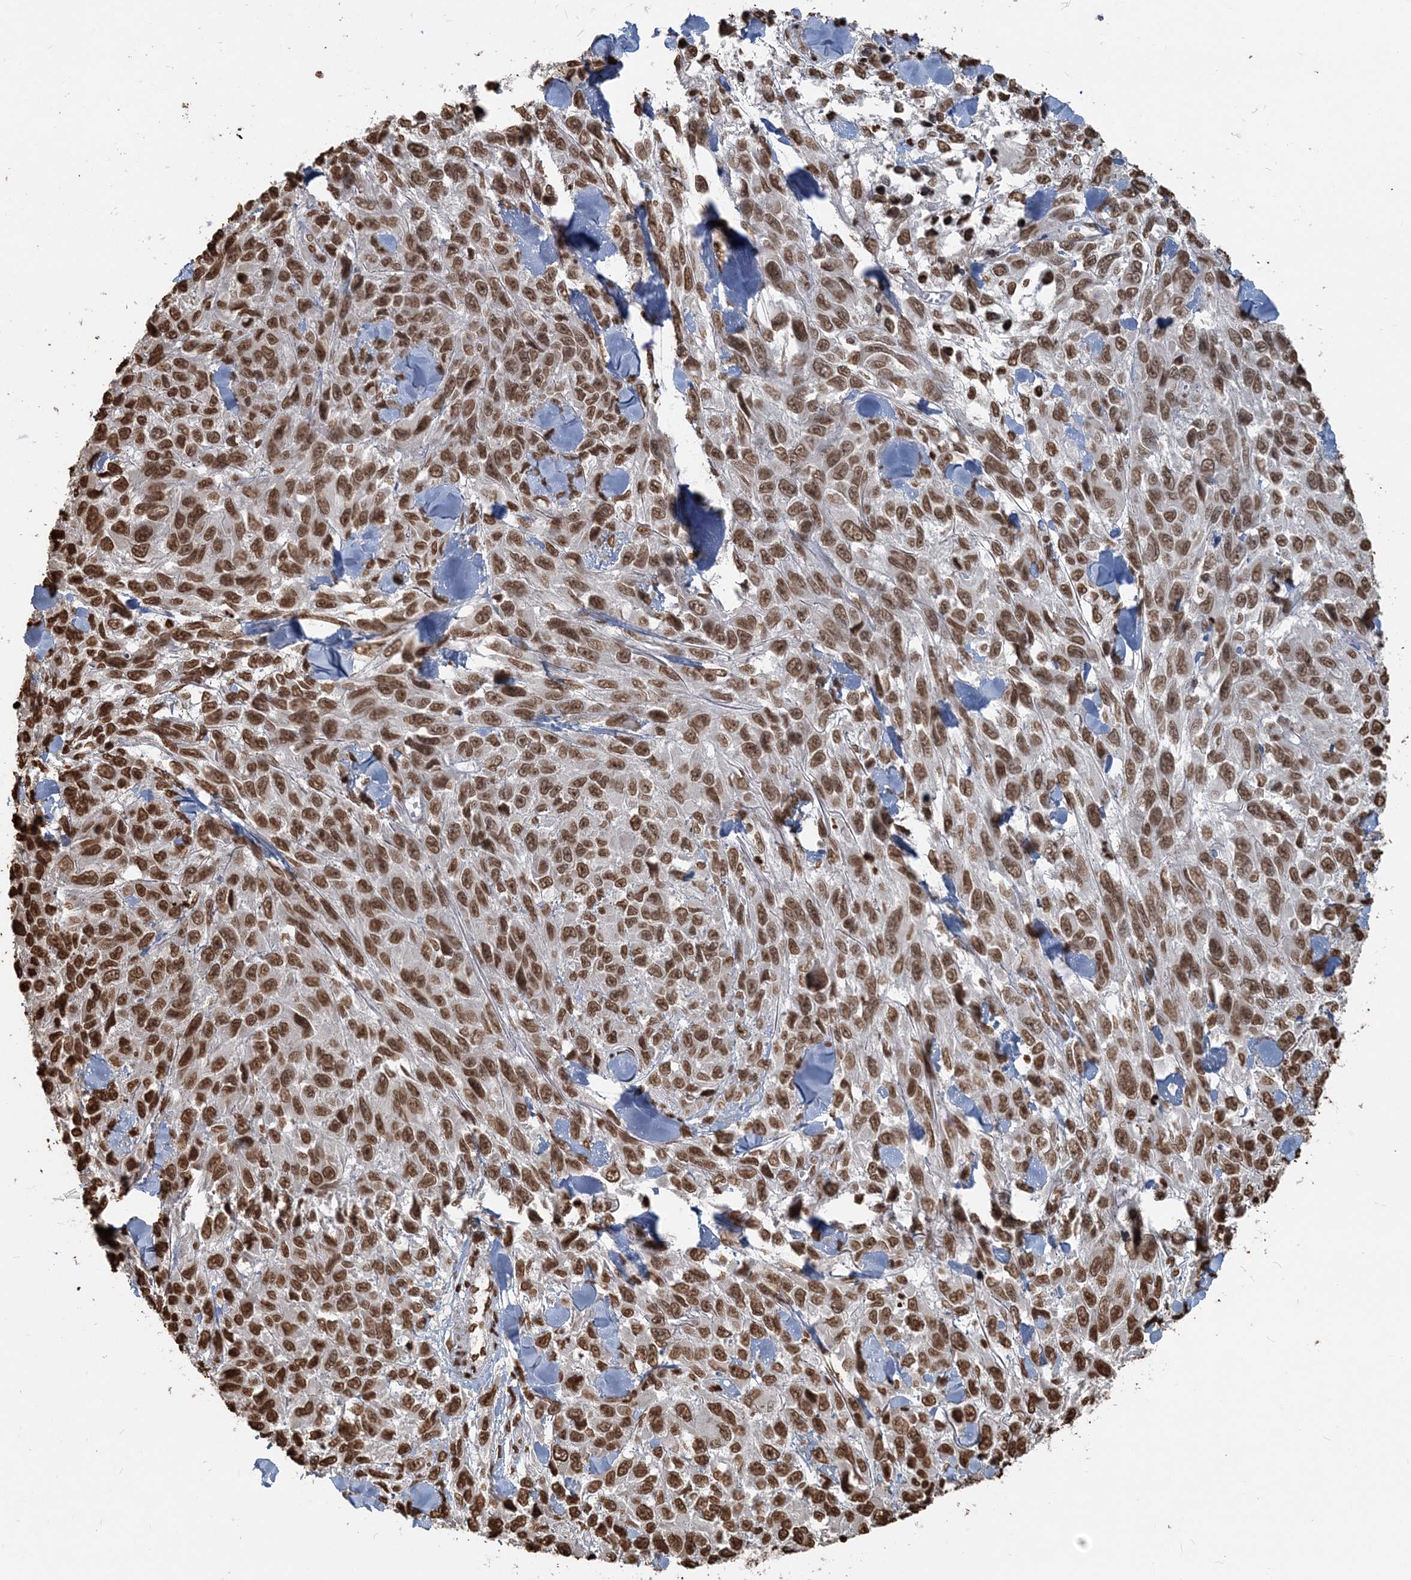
{"staining": {"intensity": "moderate", "quantity": ">75%", "location": "nuclear"}, "tissue": "melanoma", "cell_type": "Tumor cells", "image_type": "cancer", "snomed": [{"axis": "morphology", "description": "Malignant melanoma, NOS"}, {"axis": "topography", "description": "Skin"}], "caption": "Immunohistochemical staining of melanoma displays medium levels of moderate nuclear staining in about >75% of tumor cells.", "gene": "H3-3B", "patient": {"sex": "female", "age": 96}}